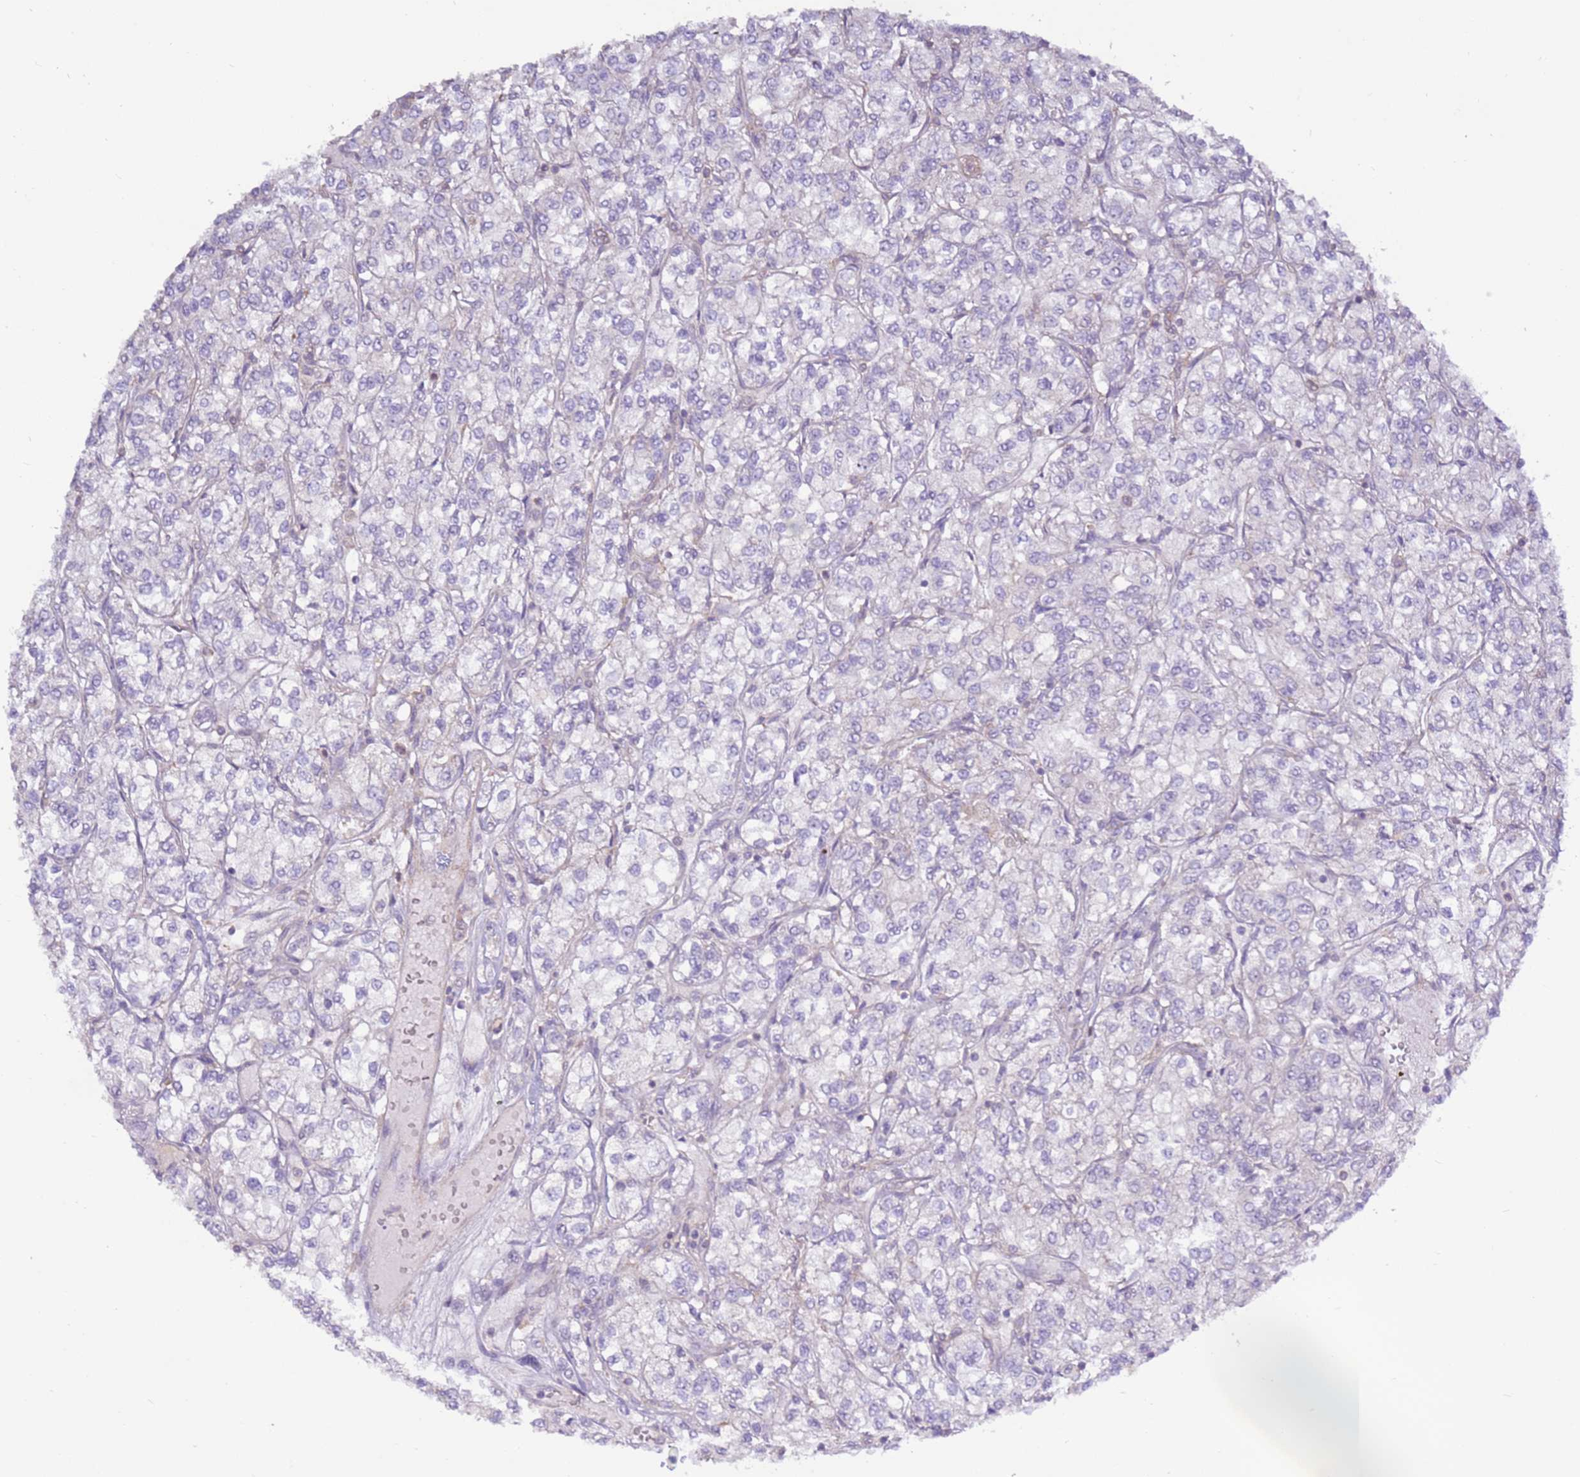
{"staining": {"intensity": "negative", "quantity": "none", "location": "none"}, "tissue": "renal cancer", "cell_type": "Tumor cells", "image_type": "cancer", "snomed": [{"axis": "morphology", "description": "Adenocarcinoma, NOS"}, {"axis": "topography", "description": "Kidney"}], "caption": "A histopathology image of human adenocarcinoma (renal) is negative for staining in tumor cells. (Stains: DAB immunohistochemistry with hematoxylin counter stain, Microscopy: brightfield microscopy at high magnification).", "gene": "EVA1B", "patient": {"sex": "male", "age": 80}}